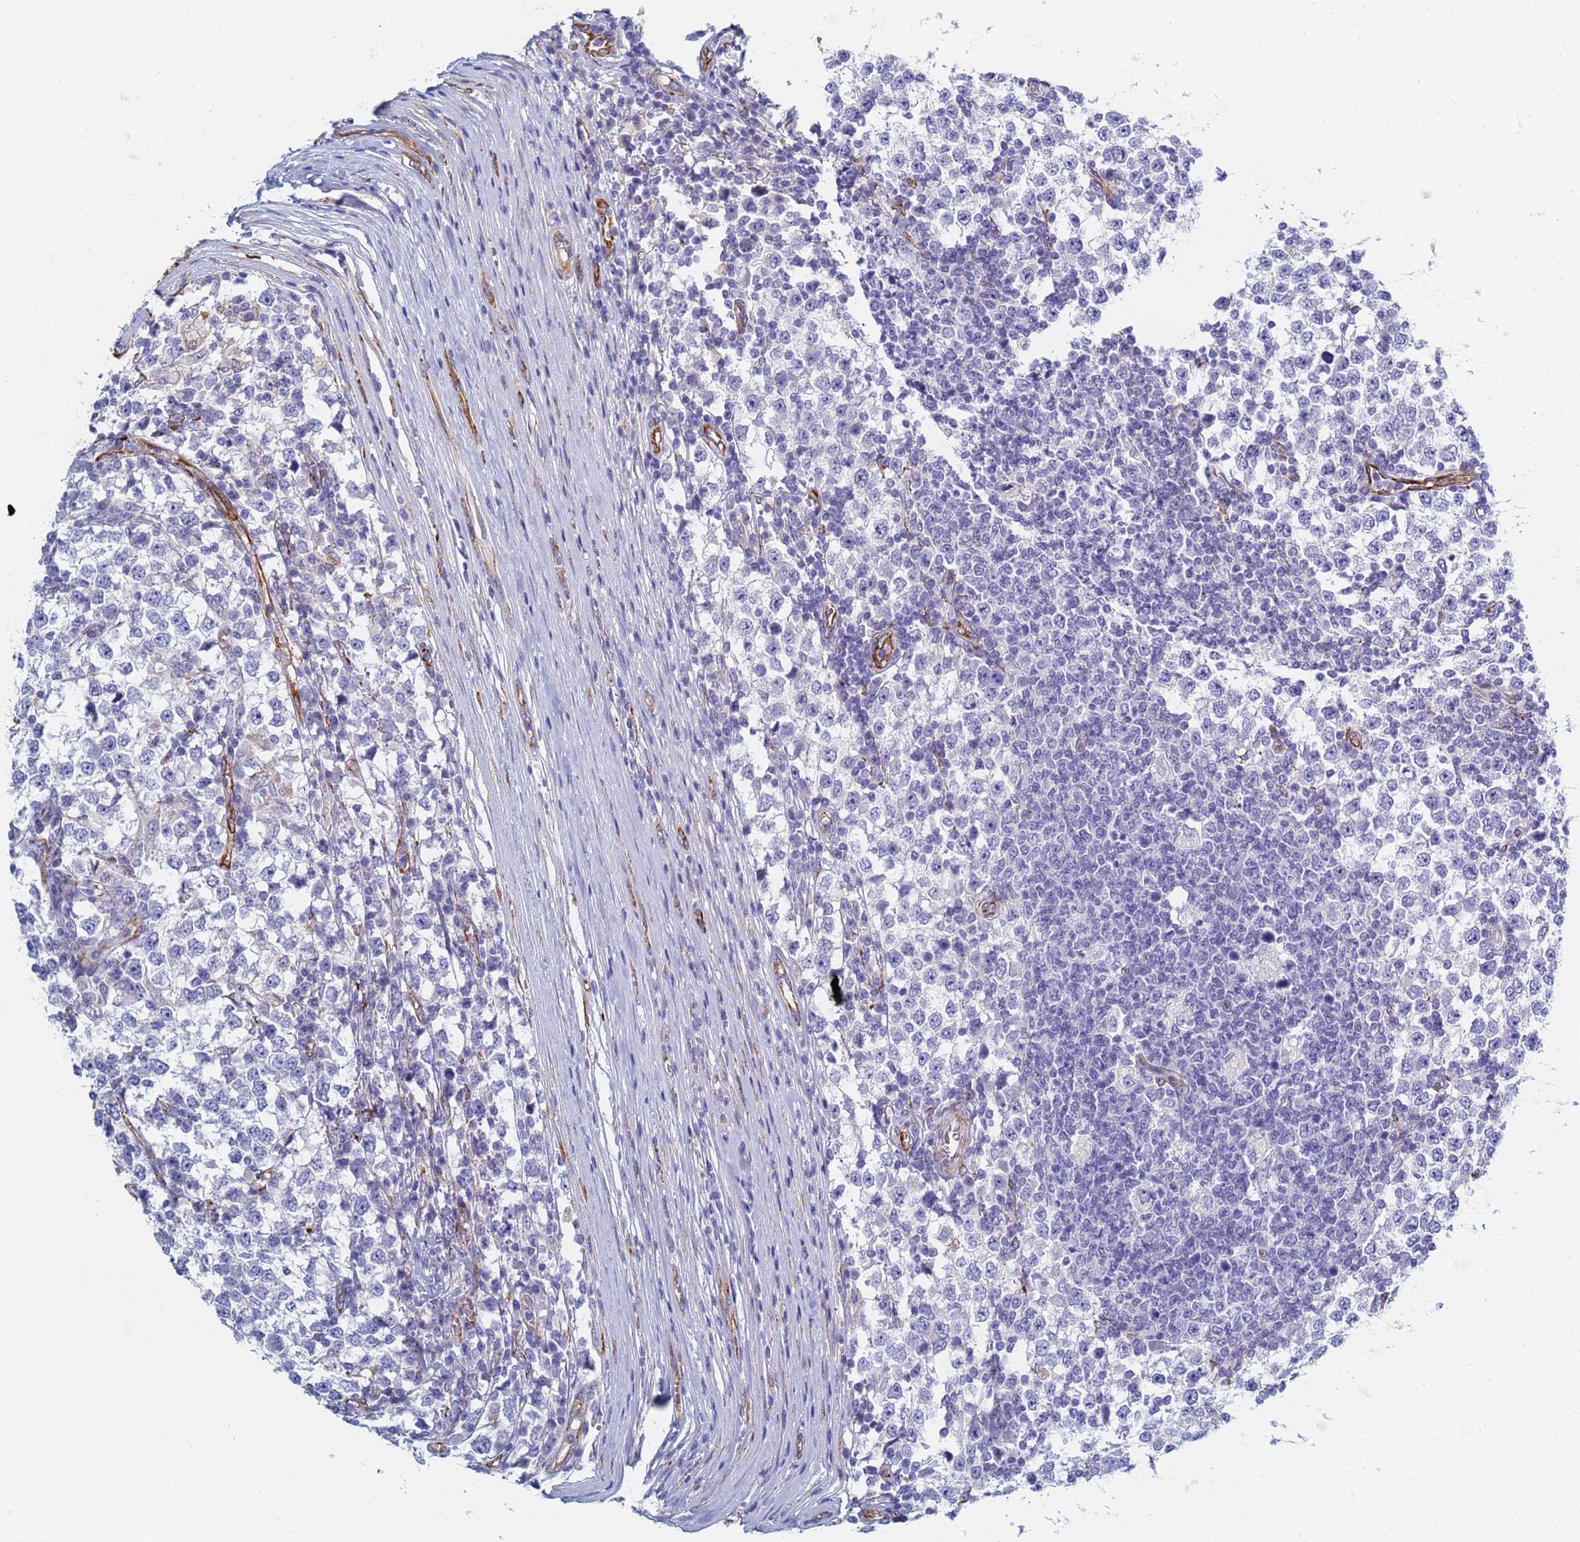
{"staining": {"intensity": "negative", "quantity": "none", "location": "none"}, "tissue": "testis cancer", "cell_type": "Tumor cells", "image_type": "cancer", "snomed": [{"axis": "morphology", "description": "Seminoma, NOS"}, {"axis": "topography", "description": "Testis"}], "caption": "High power microscopy histopathology image of an immunohistochemistry (IHC) image of testis cancer (seminoma), revealing no significant staining in tumor cells.", "gene": "GDAP2", "patient": {"sex": "male", "age": 65}}